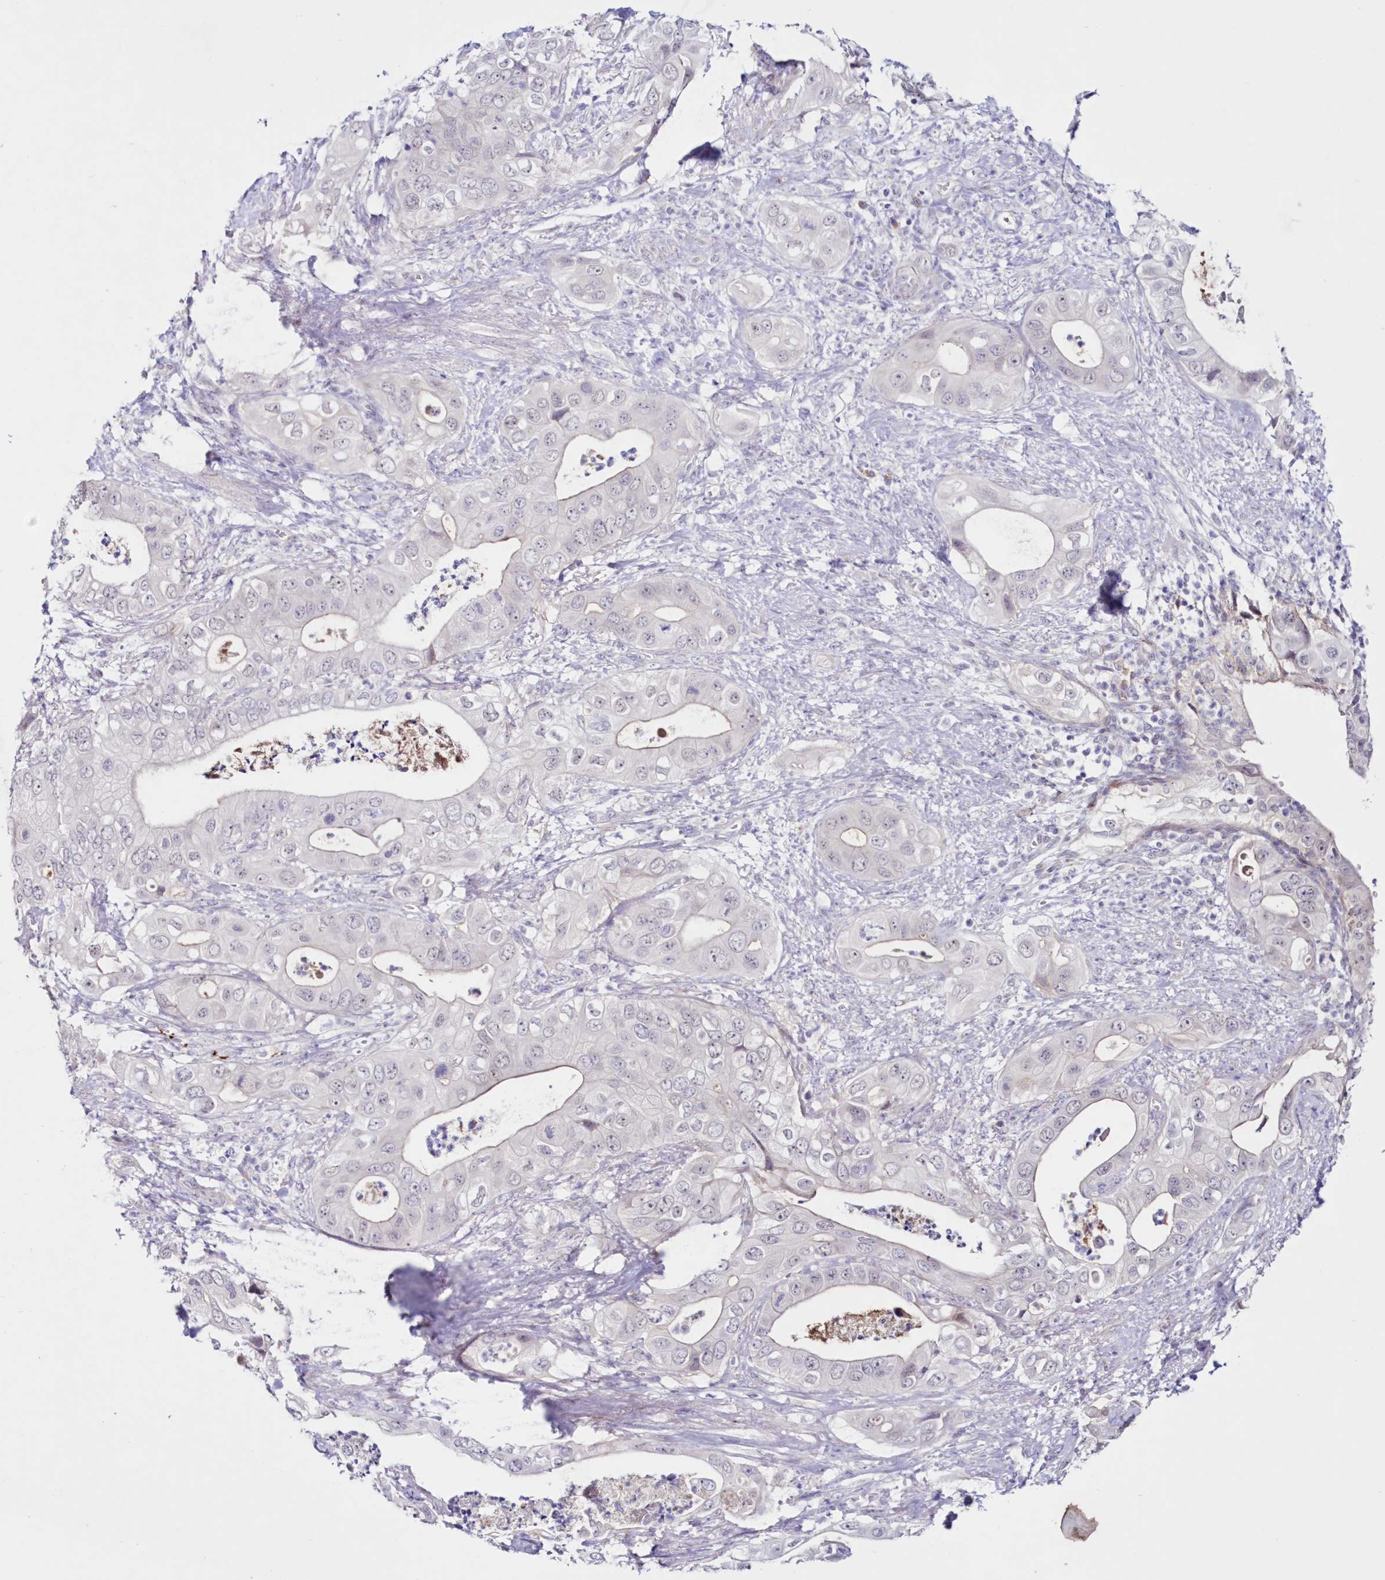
{"staining": {"intensity": "negative", "quantity": "none", "location": "none"}, "tissue": "pancreatic cancer", "cell_type": "Tumor cells", "image_type": "cancer", "snomed": [{"axis": "morphology", "description": "Adenocarcinoma, NOS"}, {"axis": "topography", "description": "Pancreas"}], "caption": "Image shows no protein expression in tumor cells of pancreatic cancer (adenocarcinoma) tissue.", "gene": "SNED1", "patient": {"sex": "female", "age": 78}}